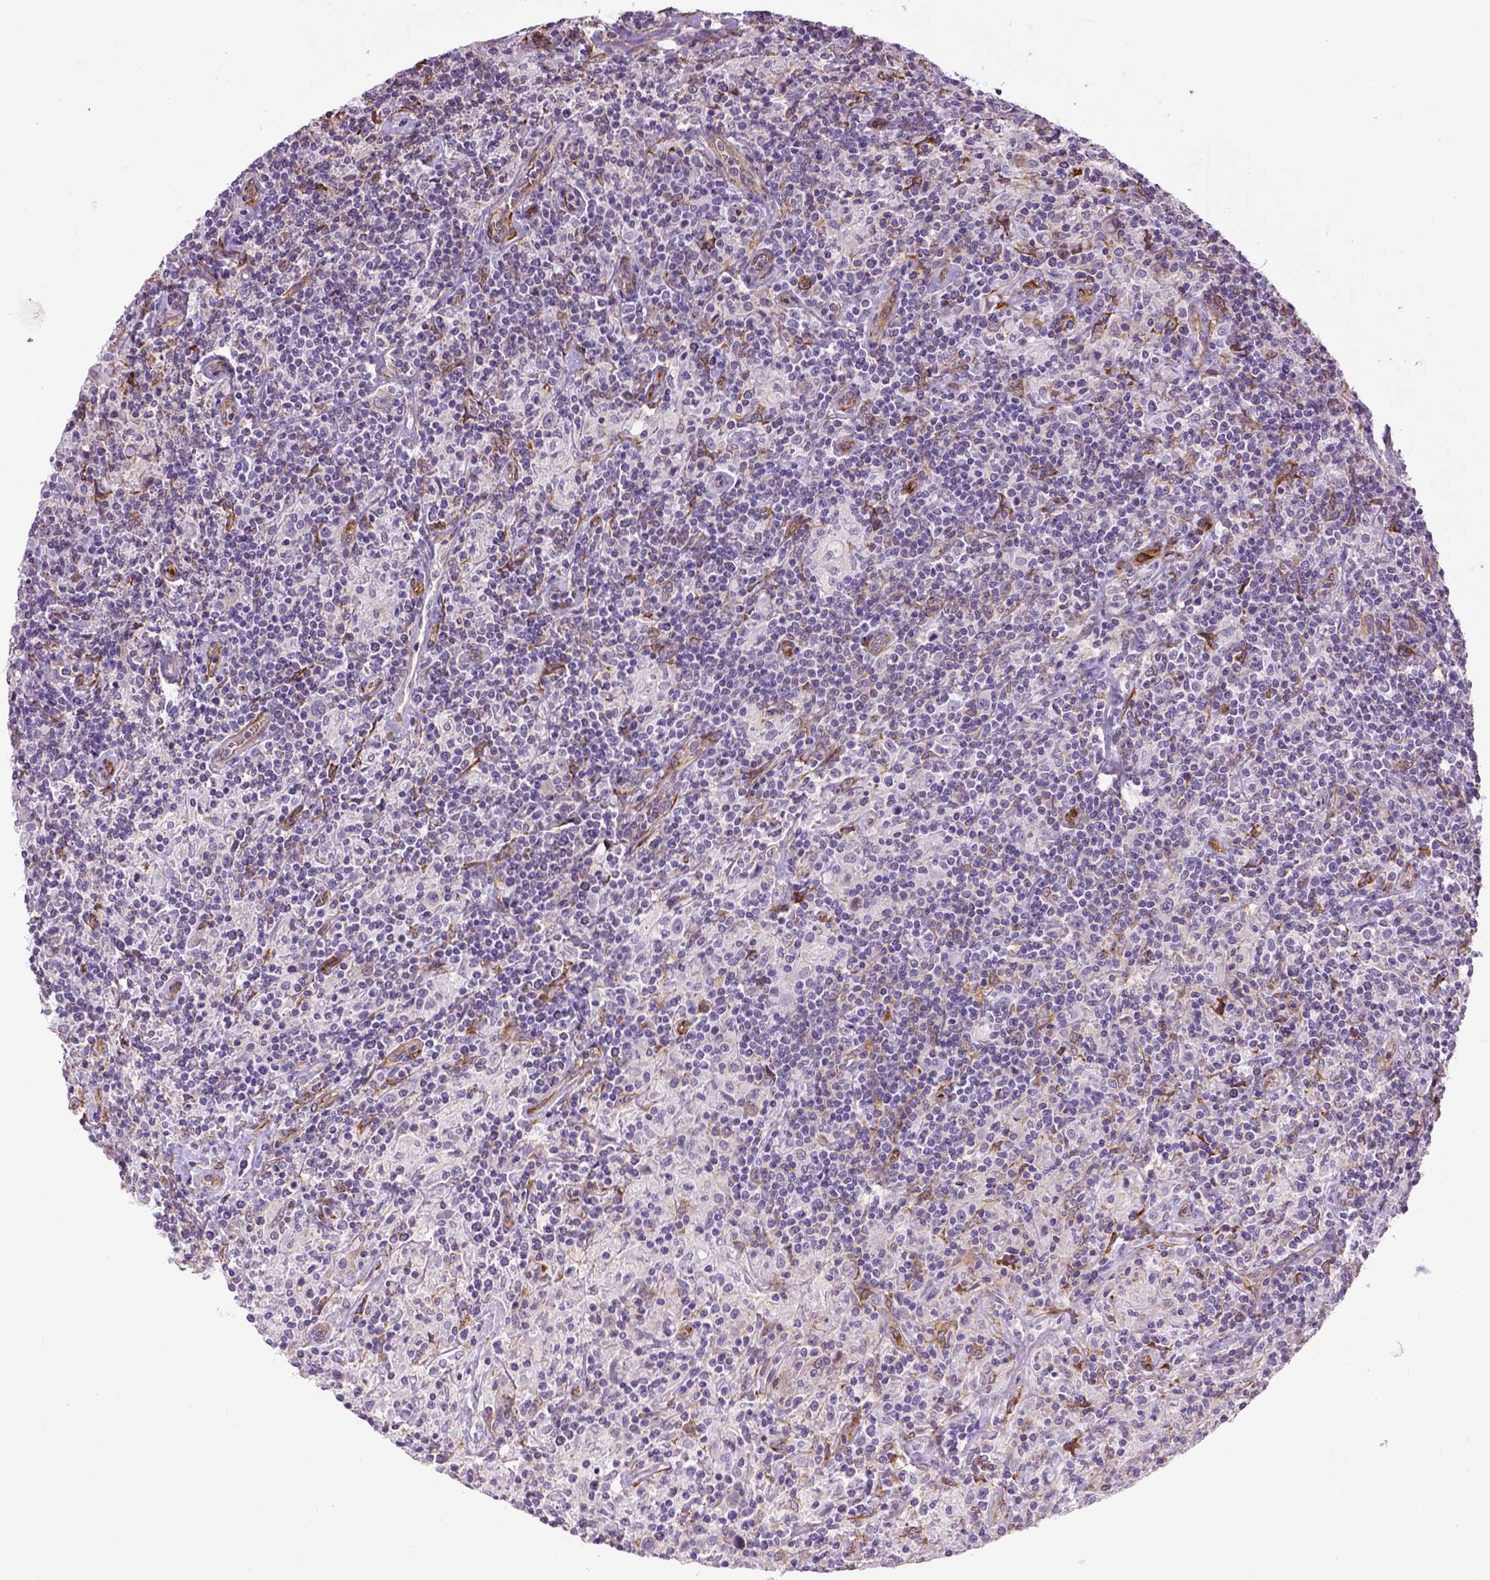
{"staining": {"intensity": "negative", "quantity": "none", "location": "none"}, "tissue": "lymphoma", "cell_type": "Tumor cells", "image_type": "cancer", "snomed": [{"axis": "morphology", "description": "Hodgkin's disease, NOS"}, {"axis": "topography", "description": "Lymph node"}], "caption": "The micrograph displays no staining of tumor cells in Hodgkin's disease.", "gene": "KAZN", "patient": {"sex": "male", "age": 70}}